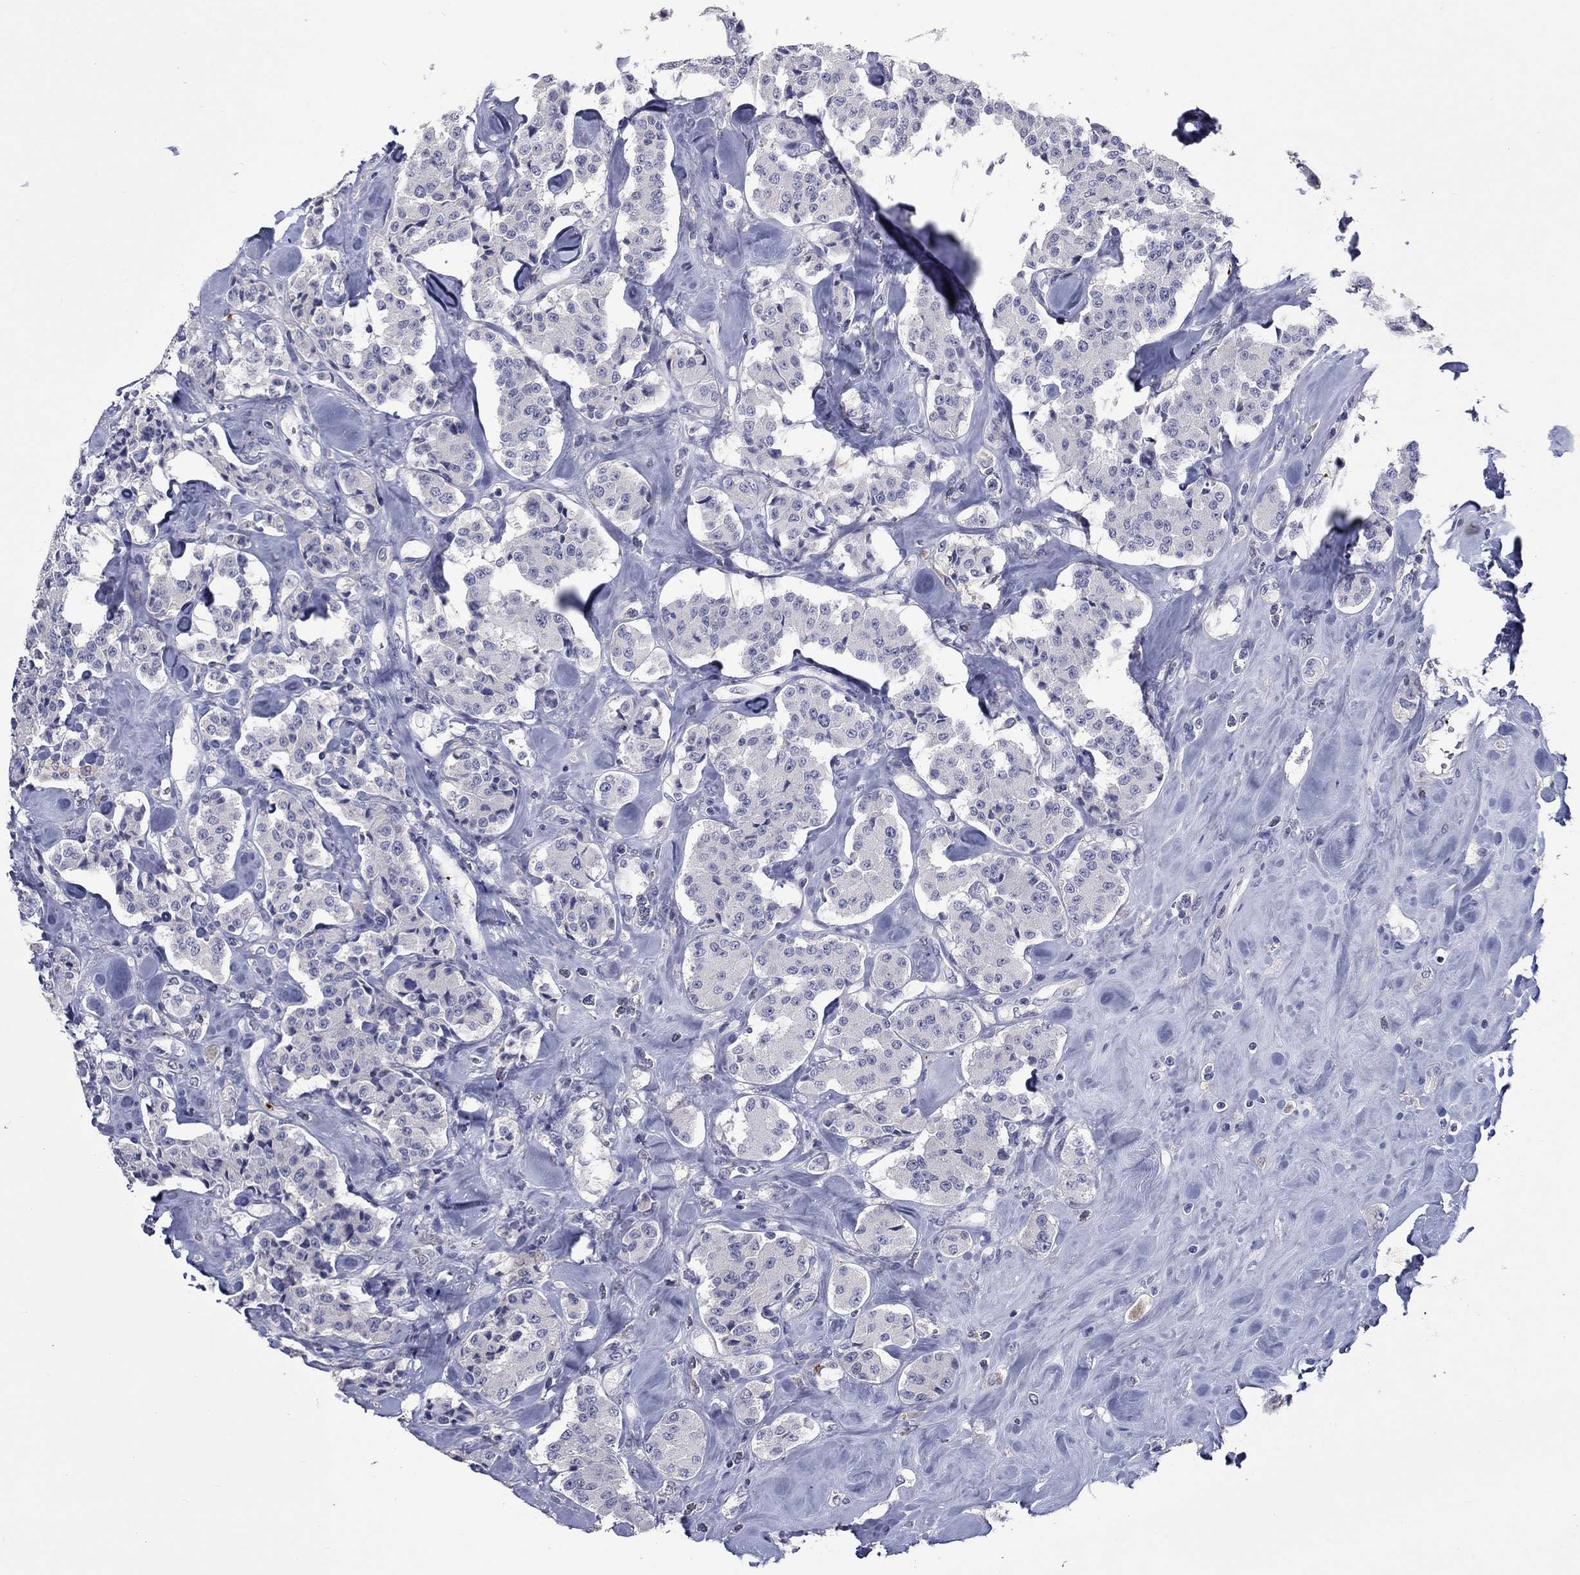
{"staining": {"intensity": "negative", "quantity": "none", "location": "none"}, "tissue": "carcinoid", "cell_type": "Tumor cells", "image_type": "cancer", "snomed": [{"axis": "morphology", "description": "Carcinoid, malignant, NOS"}, {"axis": "topography", "description": "Pancreas"}], "caption": "Immunohistochemical staining of malignant carcinoid displays no significant positivity in tumor cells.", "gene": "PLEK", "patient": {"sex": "male", "age": 41}}